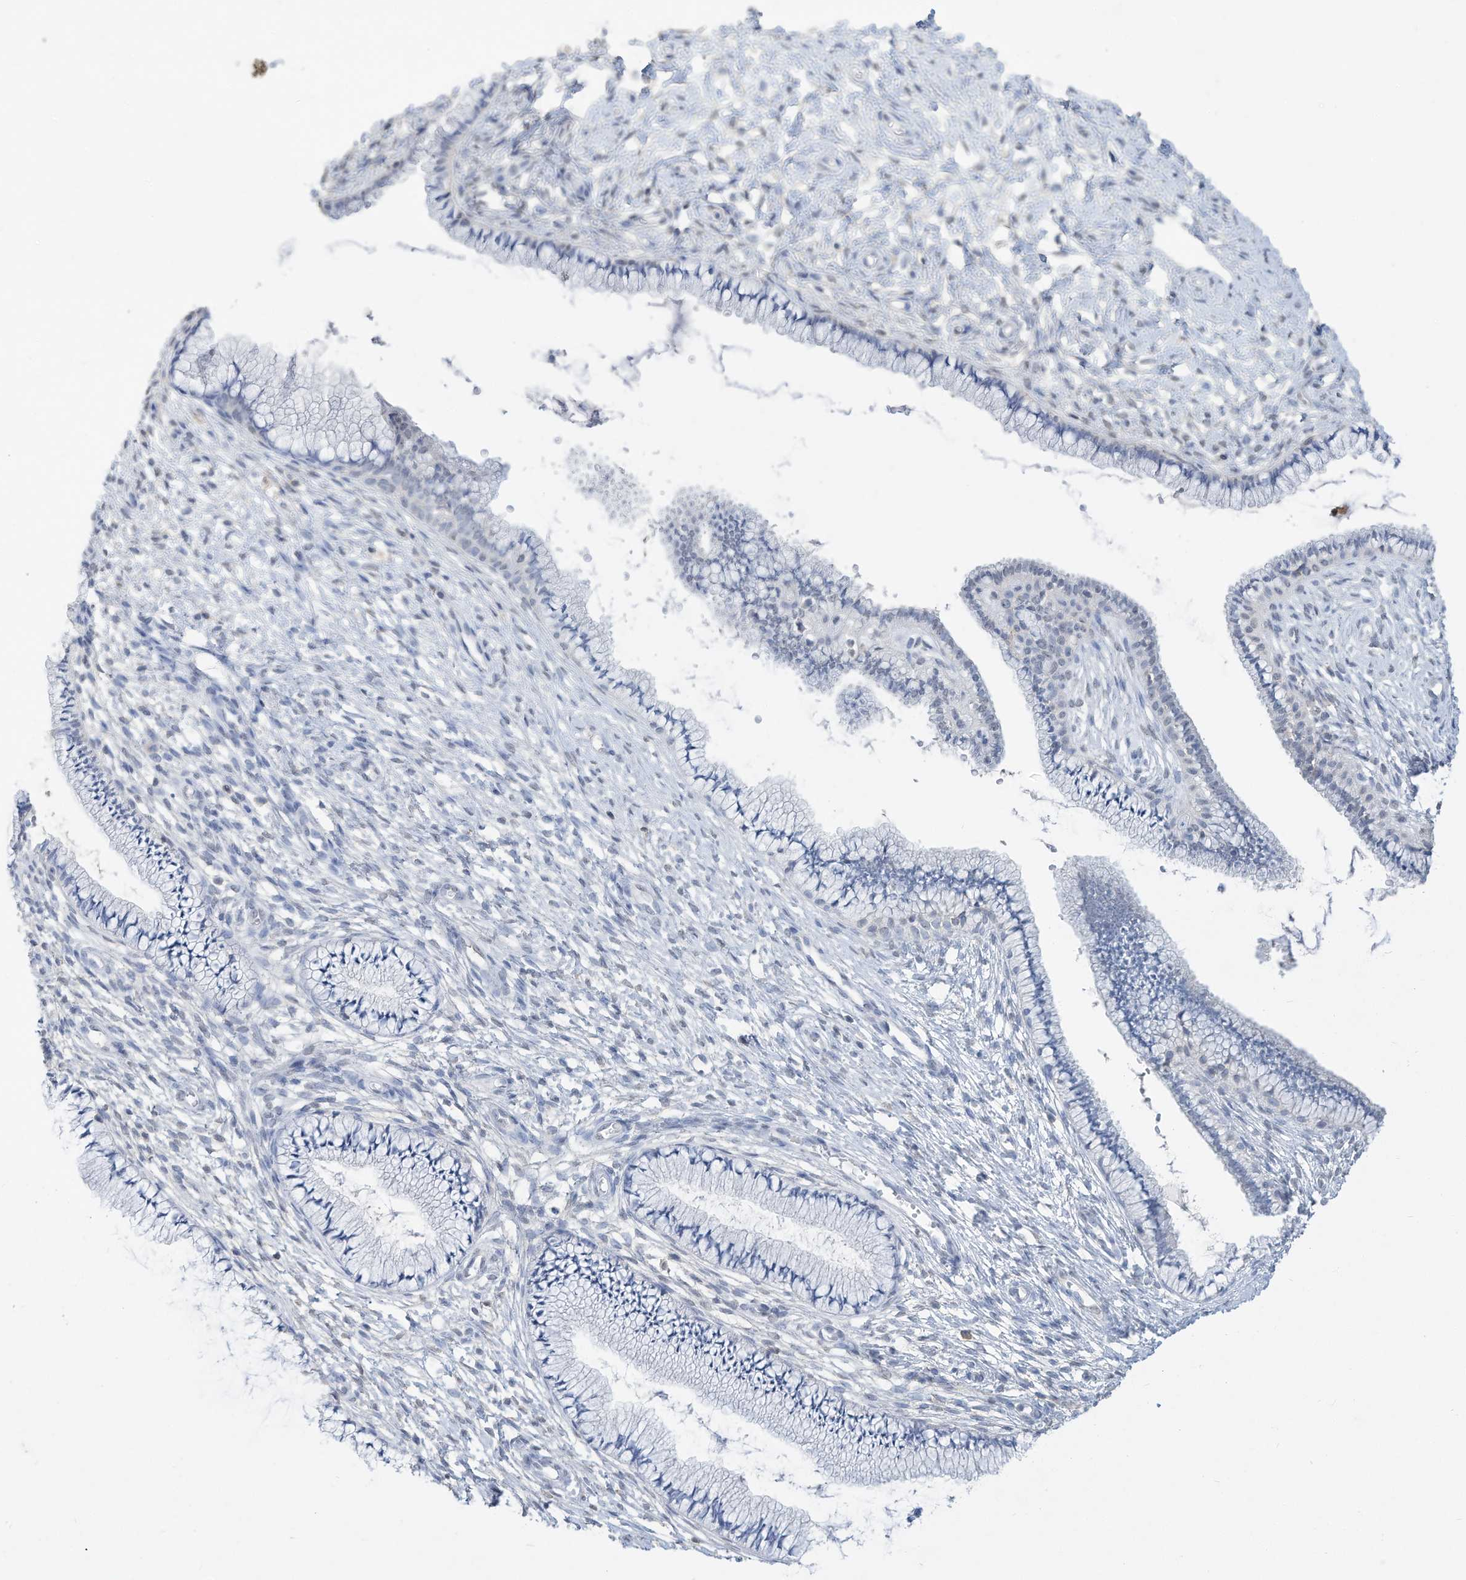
{"staining": {"intensity": "negative", "quantity": "none", "location": "none"}, "tissue": "cervix", "cell_type": "Glandular cells", "image_type": "normal", "snomed": [{"axis": "morphology", "description": "Normal tissue, NOS"}, {"axis": "topography", "description": "Cervix"}], "caption": "Glandular cells show no significant protein staining in benign cervix.", "gene": "HAS3", "patient": {"sex": "female", "age": 36}}